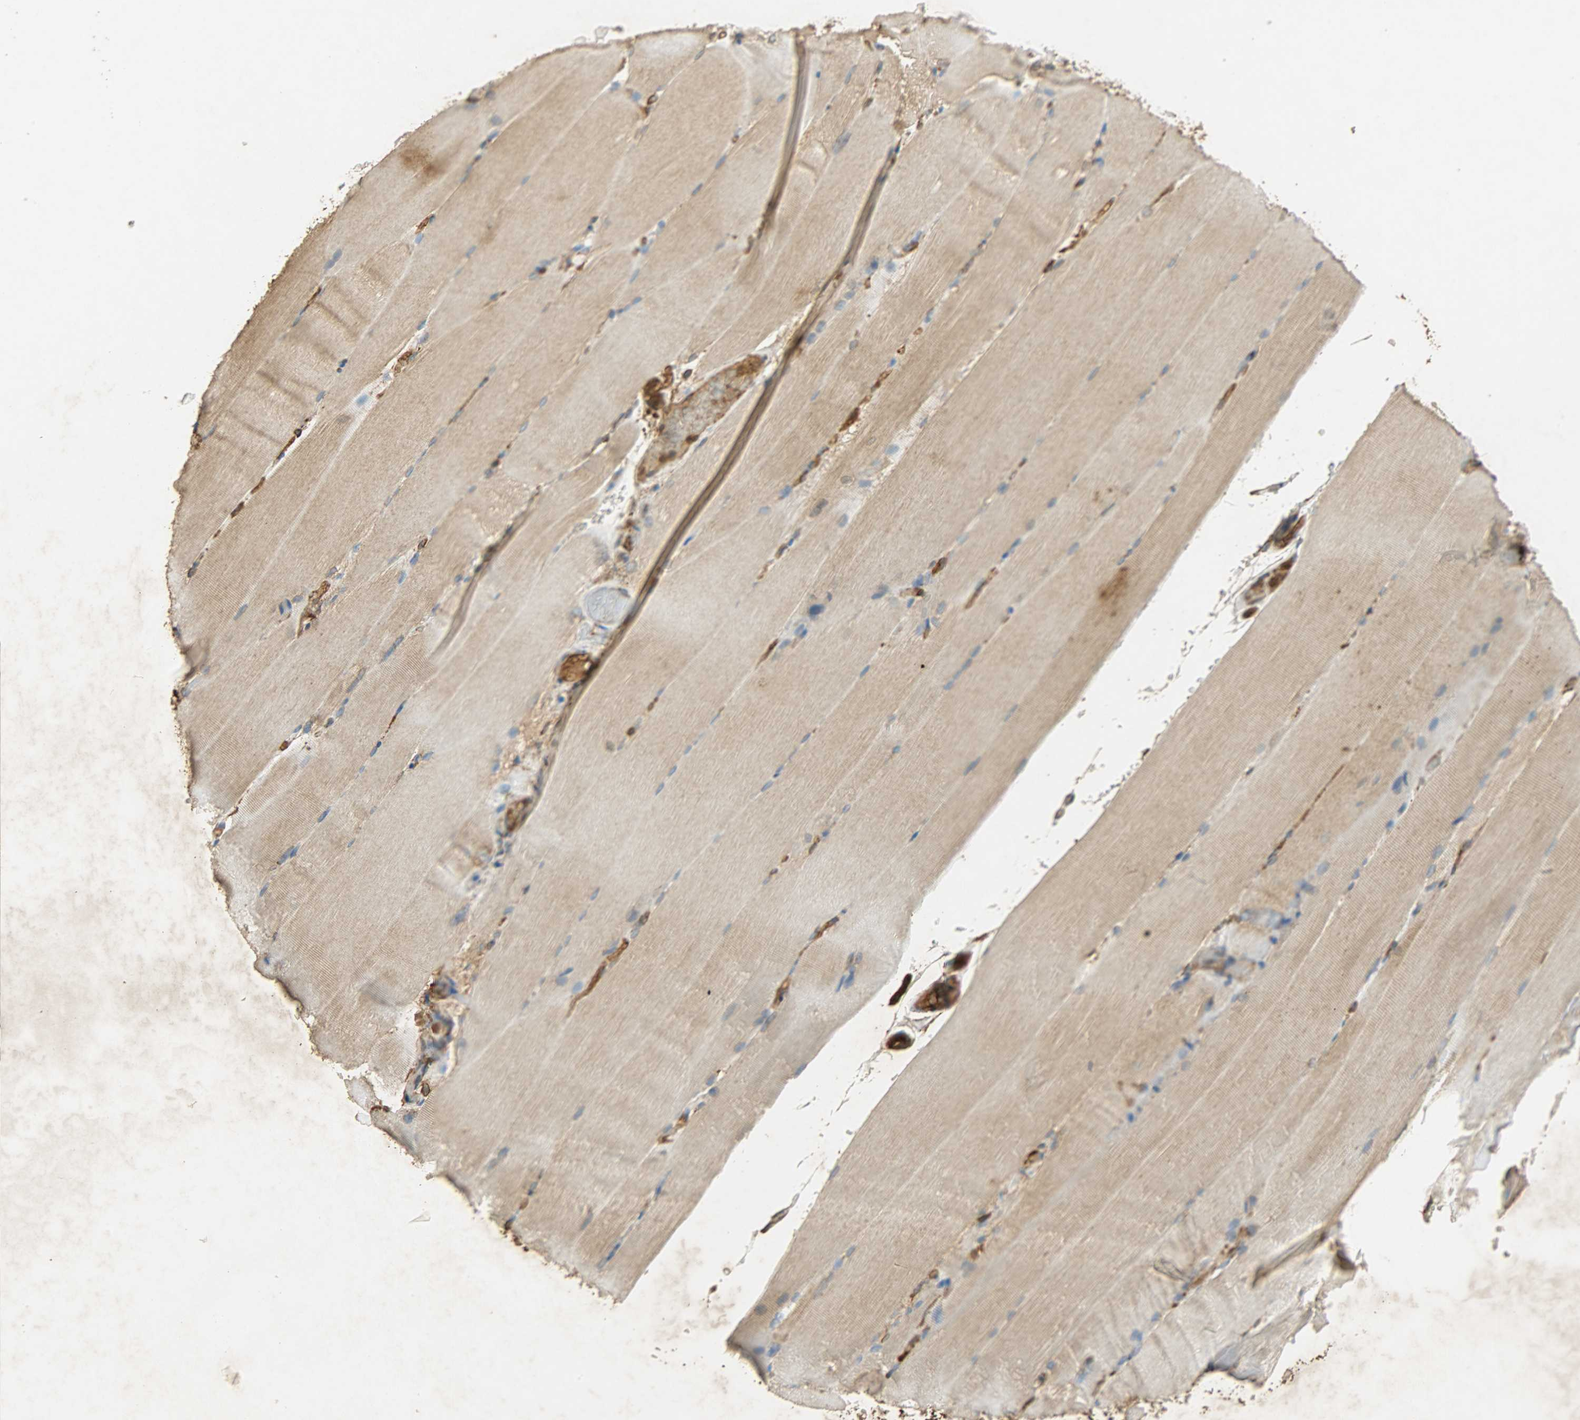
{"staining": {"intensity": "weak", "quantity": ">75%", "location": "cytoplasmic/membranous"}, "tissue": "skeletal muscle", "cell_type": "Myocytes", "image_type": "normal", "snomed": [{"axis": "morphology", "description": "Normal tissue, NOS"}, {"axis": "topography", "description": "Skeletal muscle"}, {"axis": "topography", "description": "Parathyroid gland"}], "caption": "Human skeletal muscle stained with a brown dye demonstrates weak cytoplasmic/membranous positive positivity in approximately >75% of myocytes.", "gene": "HSP90B1", "patient": {"sex": "female", "age": 37}}